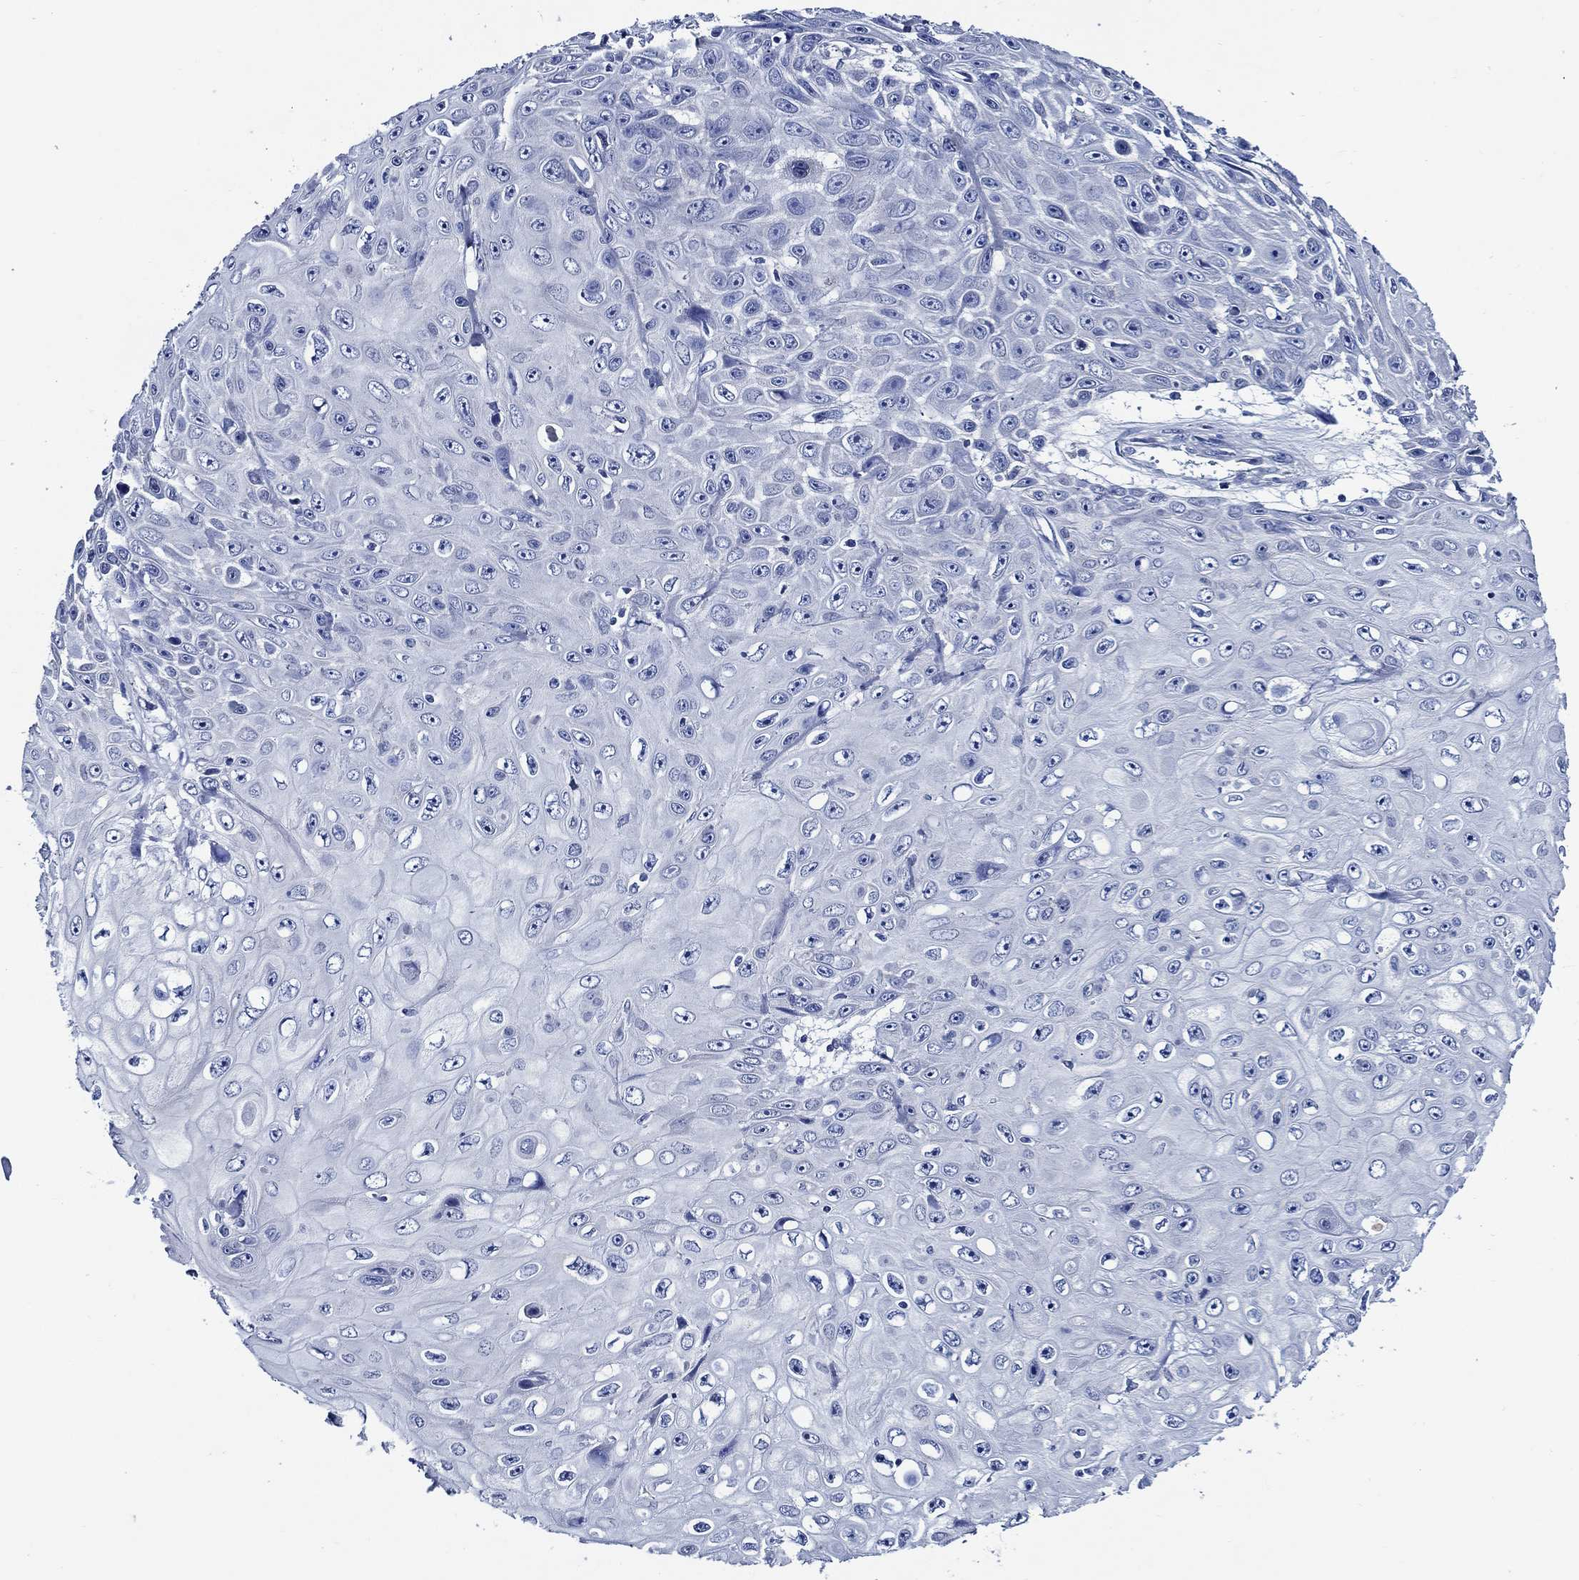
{"staining": {"intensity": "negative", "quantity": "none", "location": "none"}, "tissue": "skin cancer", "cell_type": "Tumor cells", "image_type": "cancer", "snomed": [{"axis": "morphology", "description": "Squamous cell carcinoma, NOS"}, {"axis": "topography", "description": "Skin"}], "caption": "Tumor cells show no significant protein positivity in skin cancer (squamous cell carcinoma).", "gene": "SKOR1", "patient": {"sex": "male", "age": 82}}